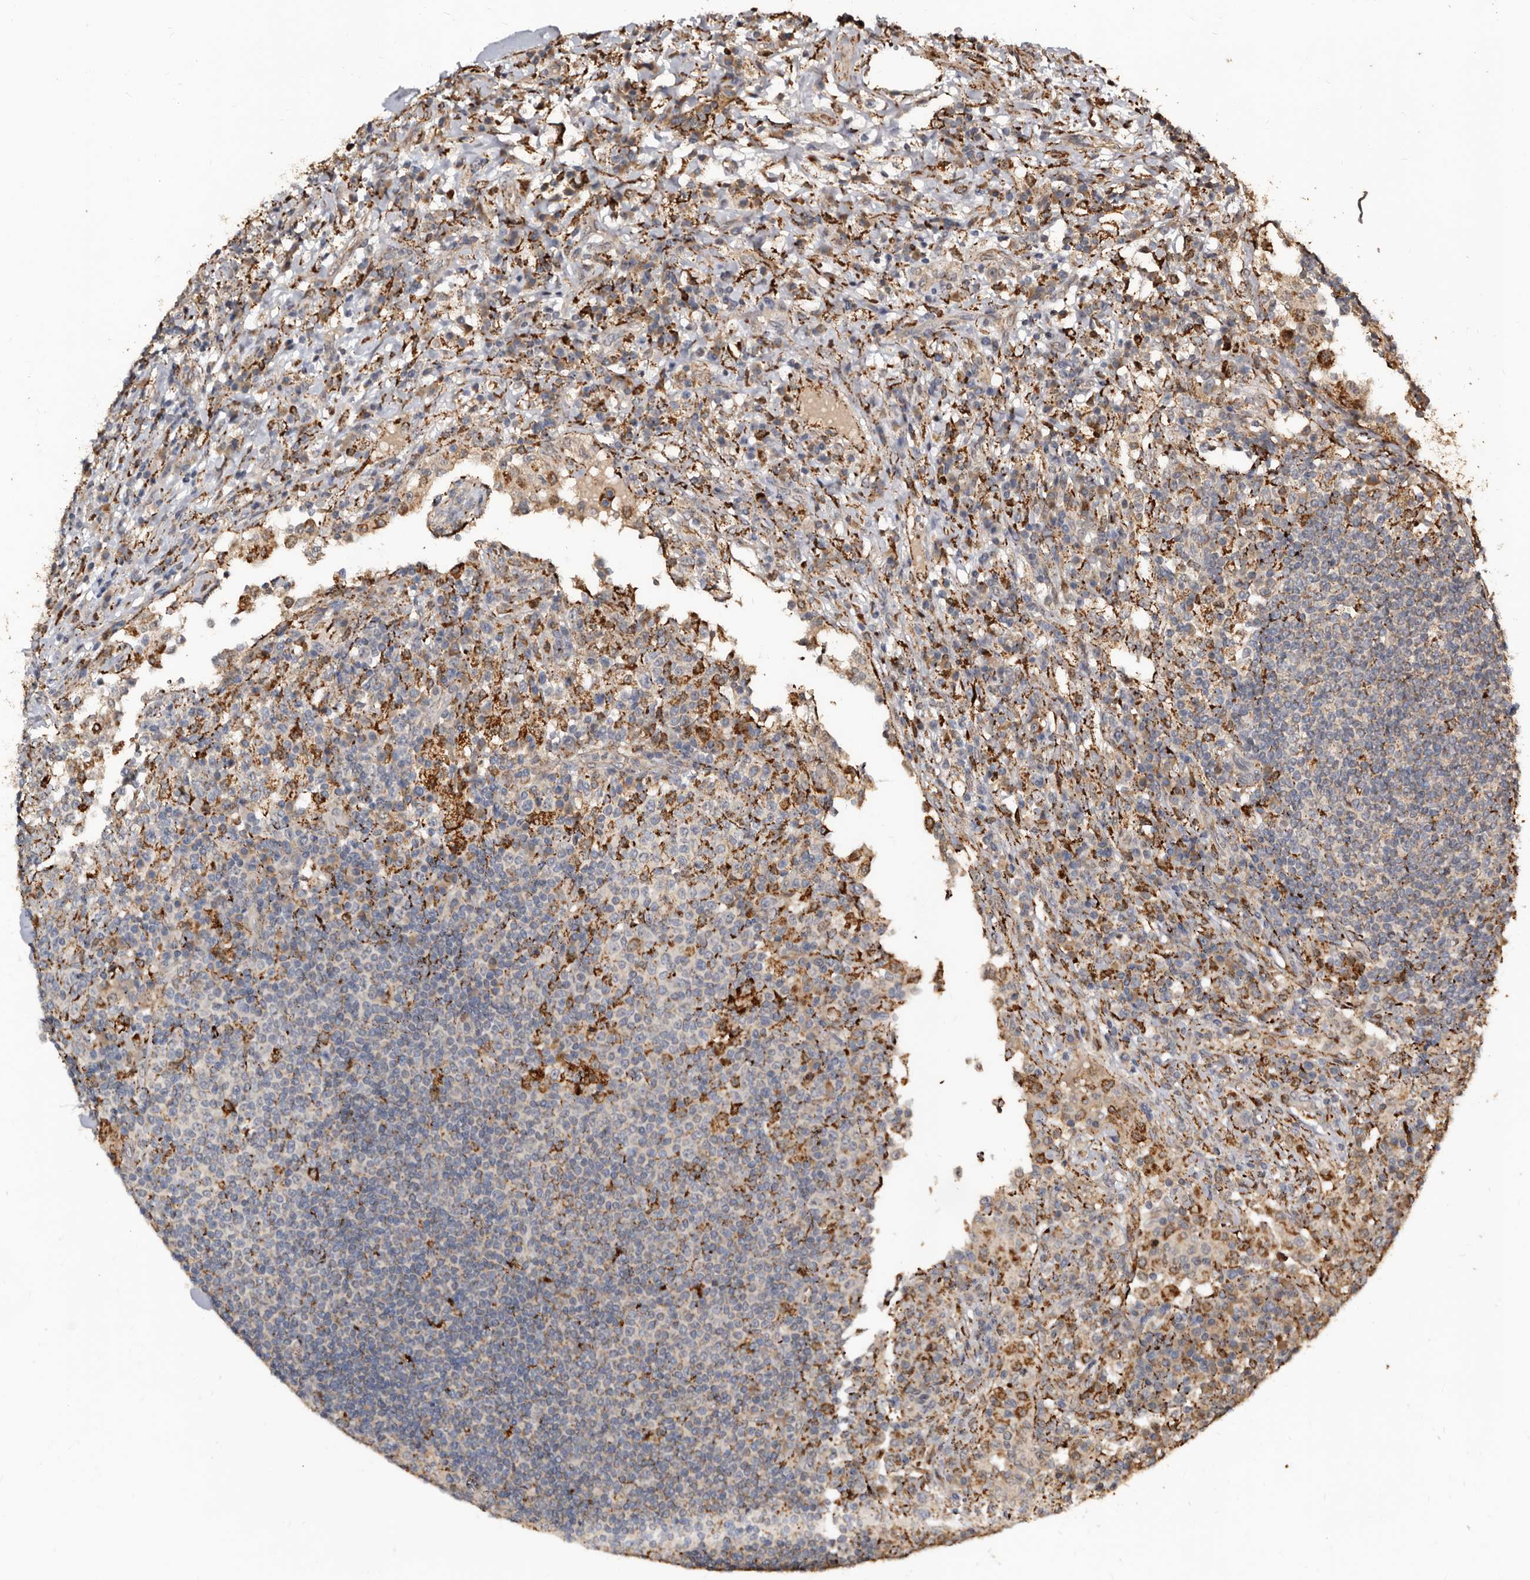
{"staining": {"intensity": "negative", "quantity": "none", "location": "none"}, "tissue": "lymph node", "cell_type": "Germinal center cells", "image_type": "normal", "snomed": [{"axis": "morphology", "description": "Normal tissue, NOS"}, {"axis": "topography", "description": "Lymph node"}], "caption": "IHC of unremarkable lymph node displays no staining in germinal center cells. (Immunohistochemistry (ihc), brightfield microscopy, high magnification).", "gene": "AKAP7", "patient": {"sex": "female", "age": 53}}